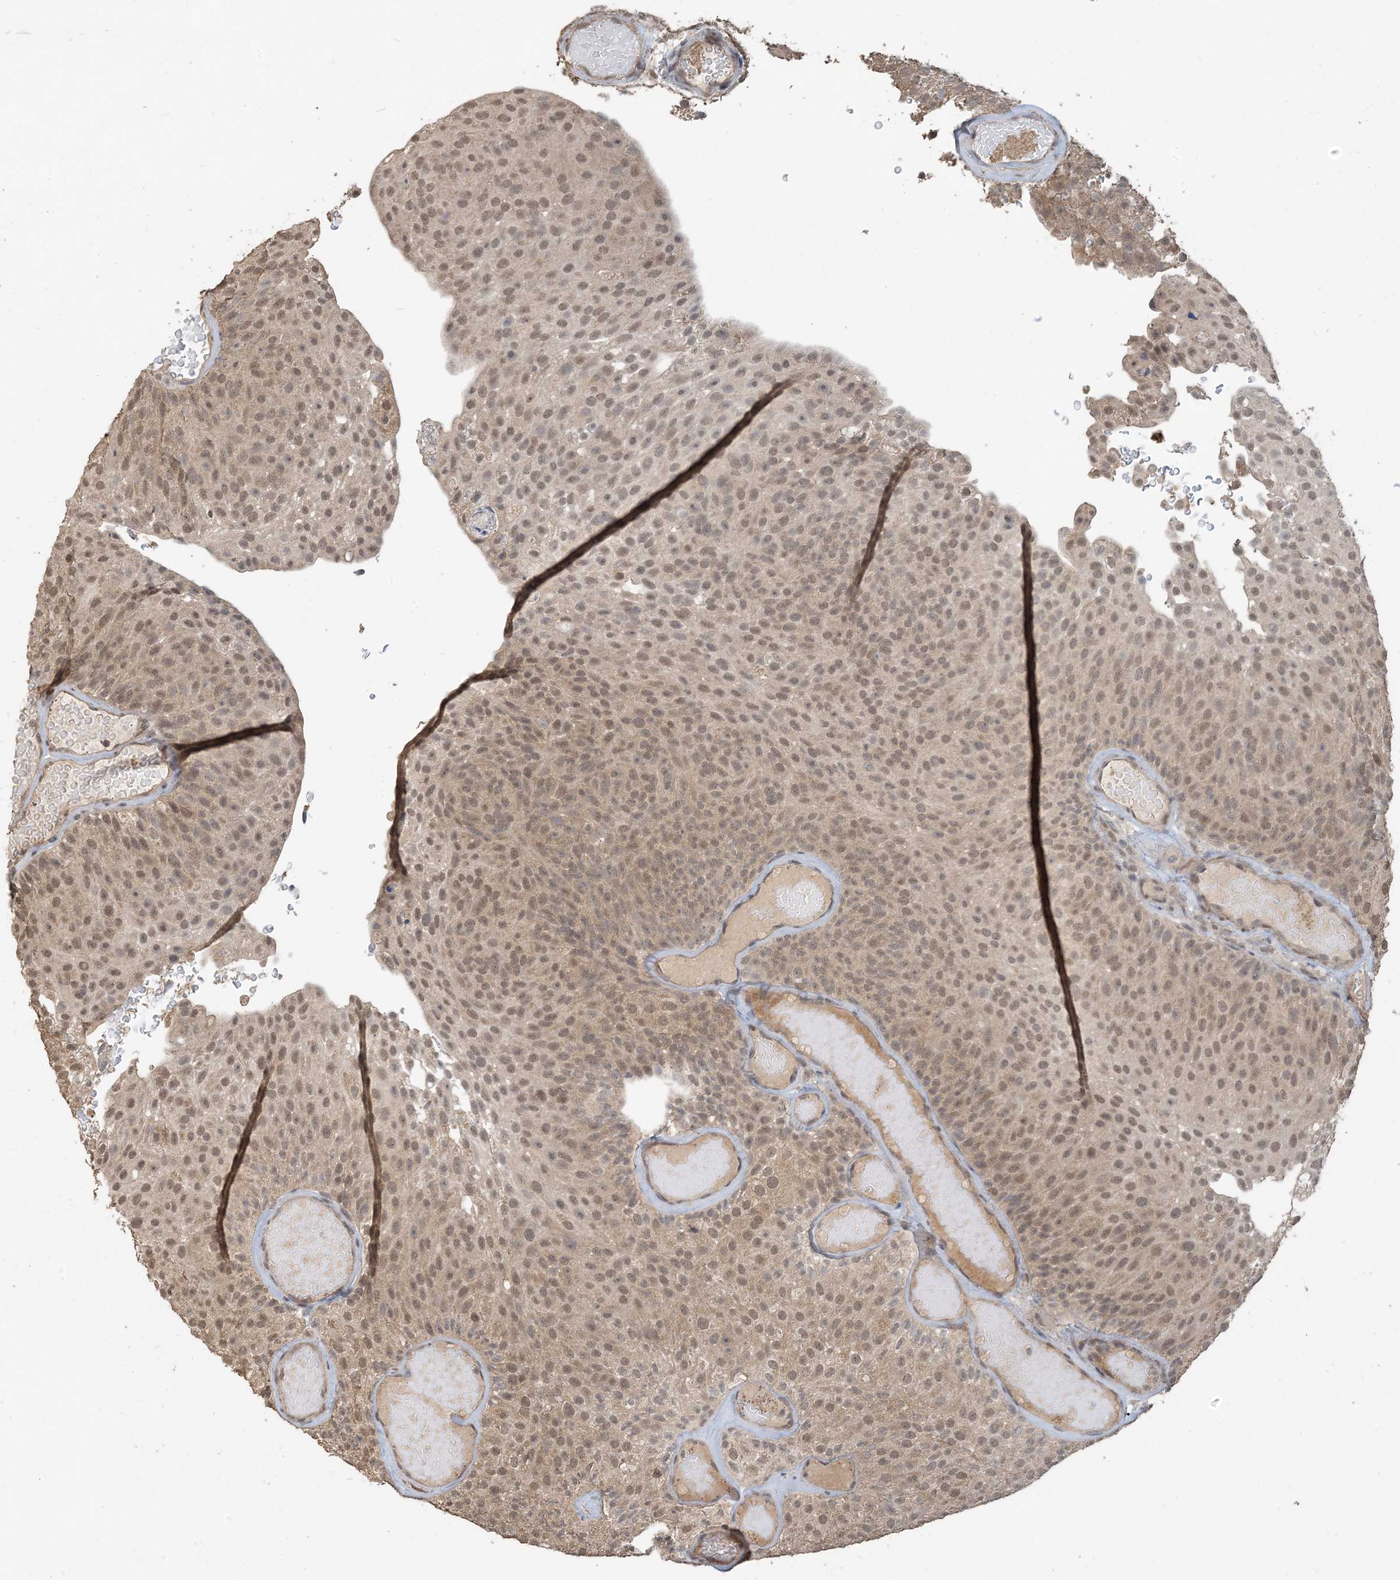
{"staining": {"intensity": "moderate", "quantity": ">75%", "location": "cytoplasmic/membranous,nuclear"}, "tissue": "urothelial cancer", "cell_type": "Tumor cells", "image_type": "cancer", "snomed": [{"axis": "morphology", "description": "Urothelial carcinoma, Low grade"}, {"axis": "topography", "description": "Urinary bladder"}], "caption": "The histopathology image exhibits immunohistochemical staining of urothelial cancer. There is moderate cytoplasmic/membranous and nuclear staining is seen in approximately >75% of tumor cells. Nuclei are stained in blue.", "gene": "ZC3H12A", "patient": {"sex": "male", "age": 78}}